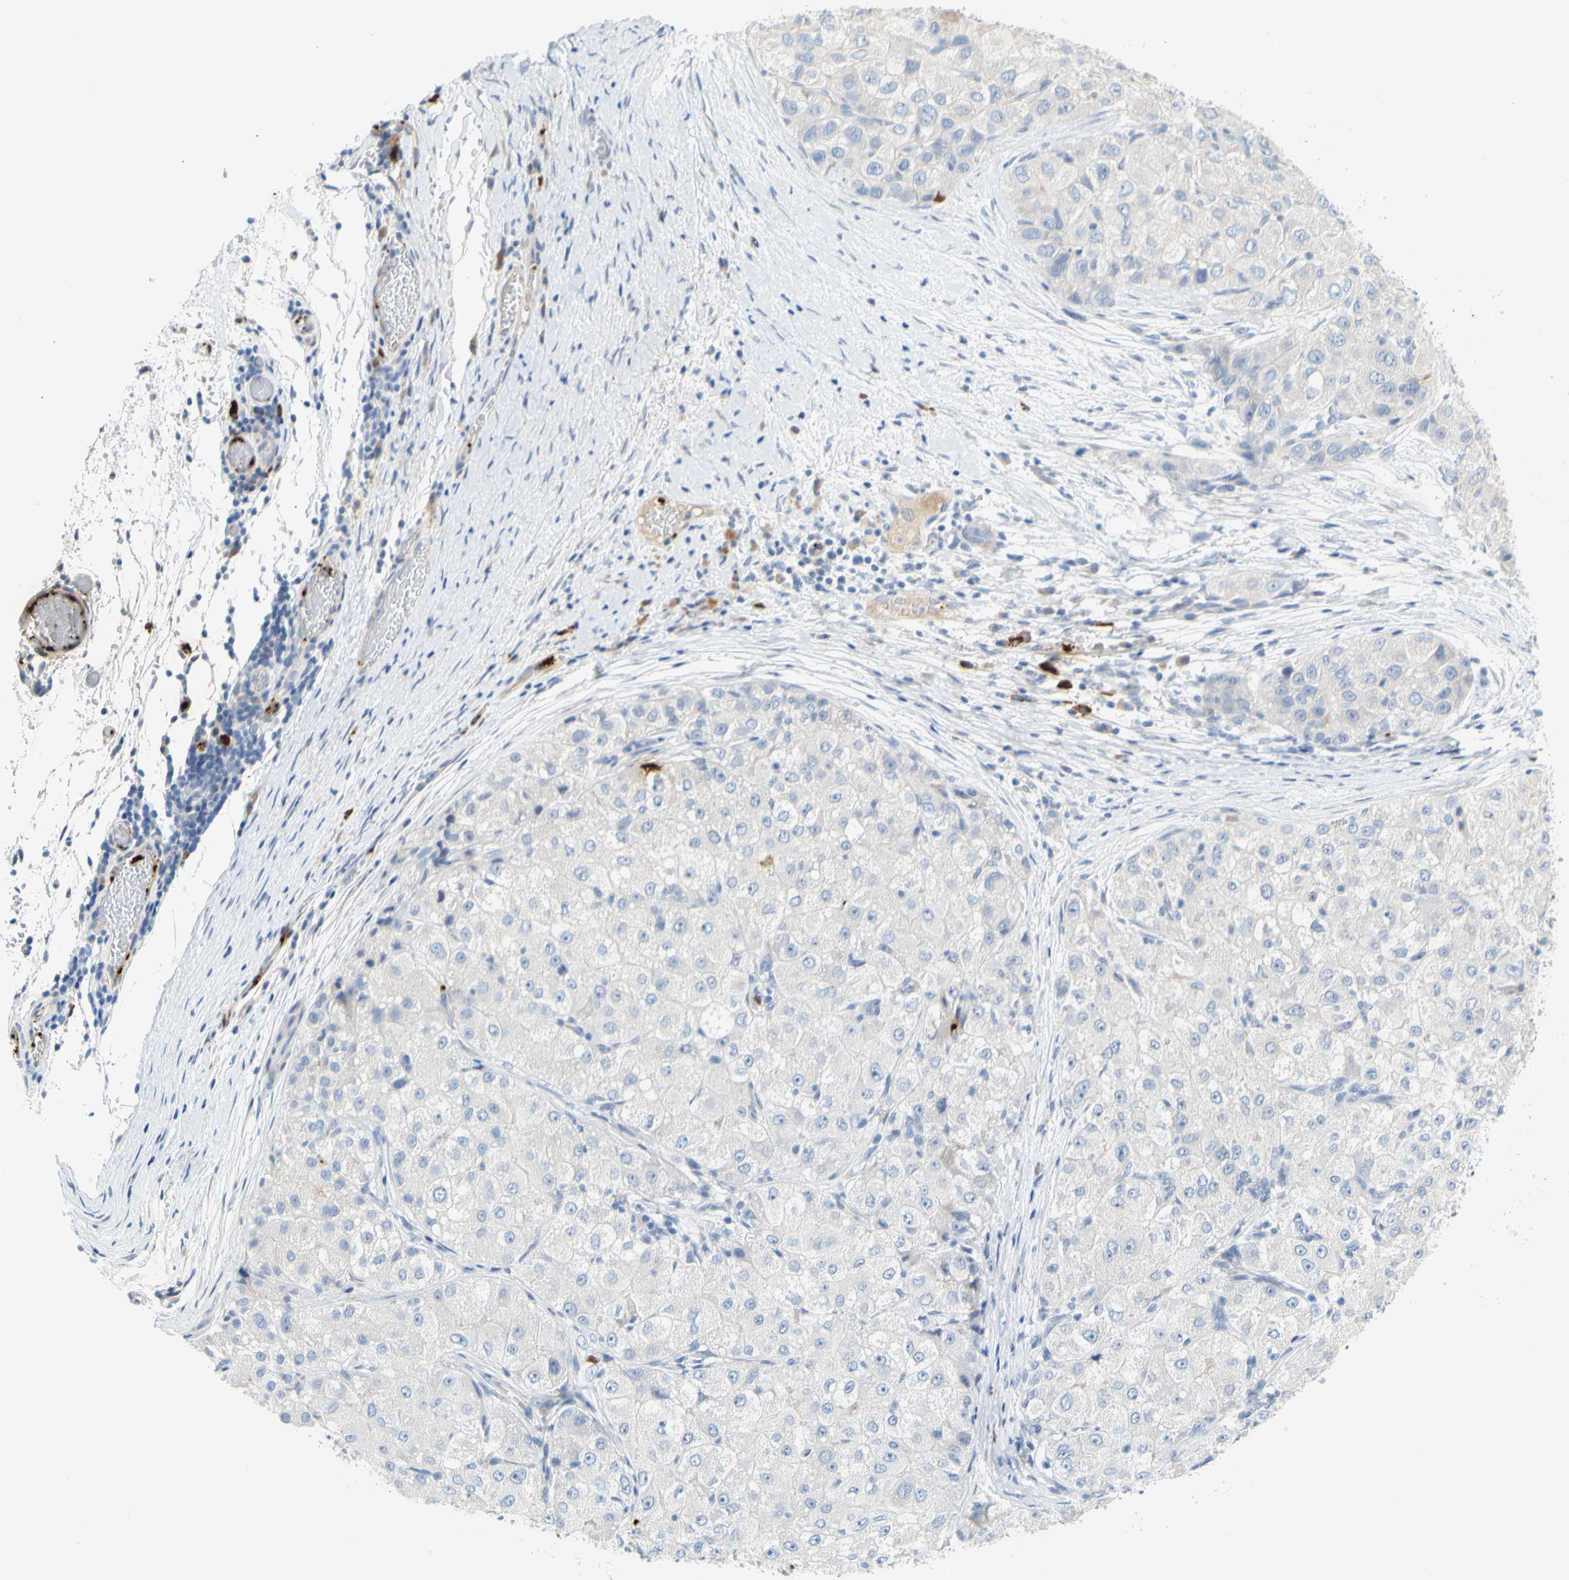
{"staining": {"intensity": "negative", "quantity": "none", "location": "none"}, "tissue": "liver cancer", "cell_type": "Tumor cells", "image_type": "cancer", "snomed": [{"axis": "morphology", "description": "Carcinoma, Hepatocellular, NOS"}, {"axis": "topography", "description": "Liver"}], "caption": "This is an IHC histopathology image of liver hepatocellular carcinoma. There is no positivity in tumor cells.", "gene": "PPBP", "patient": {"sex": "male", "age": 80}}